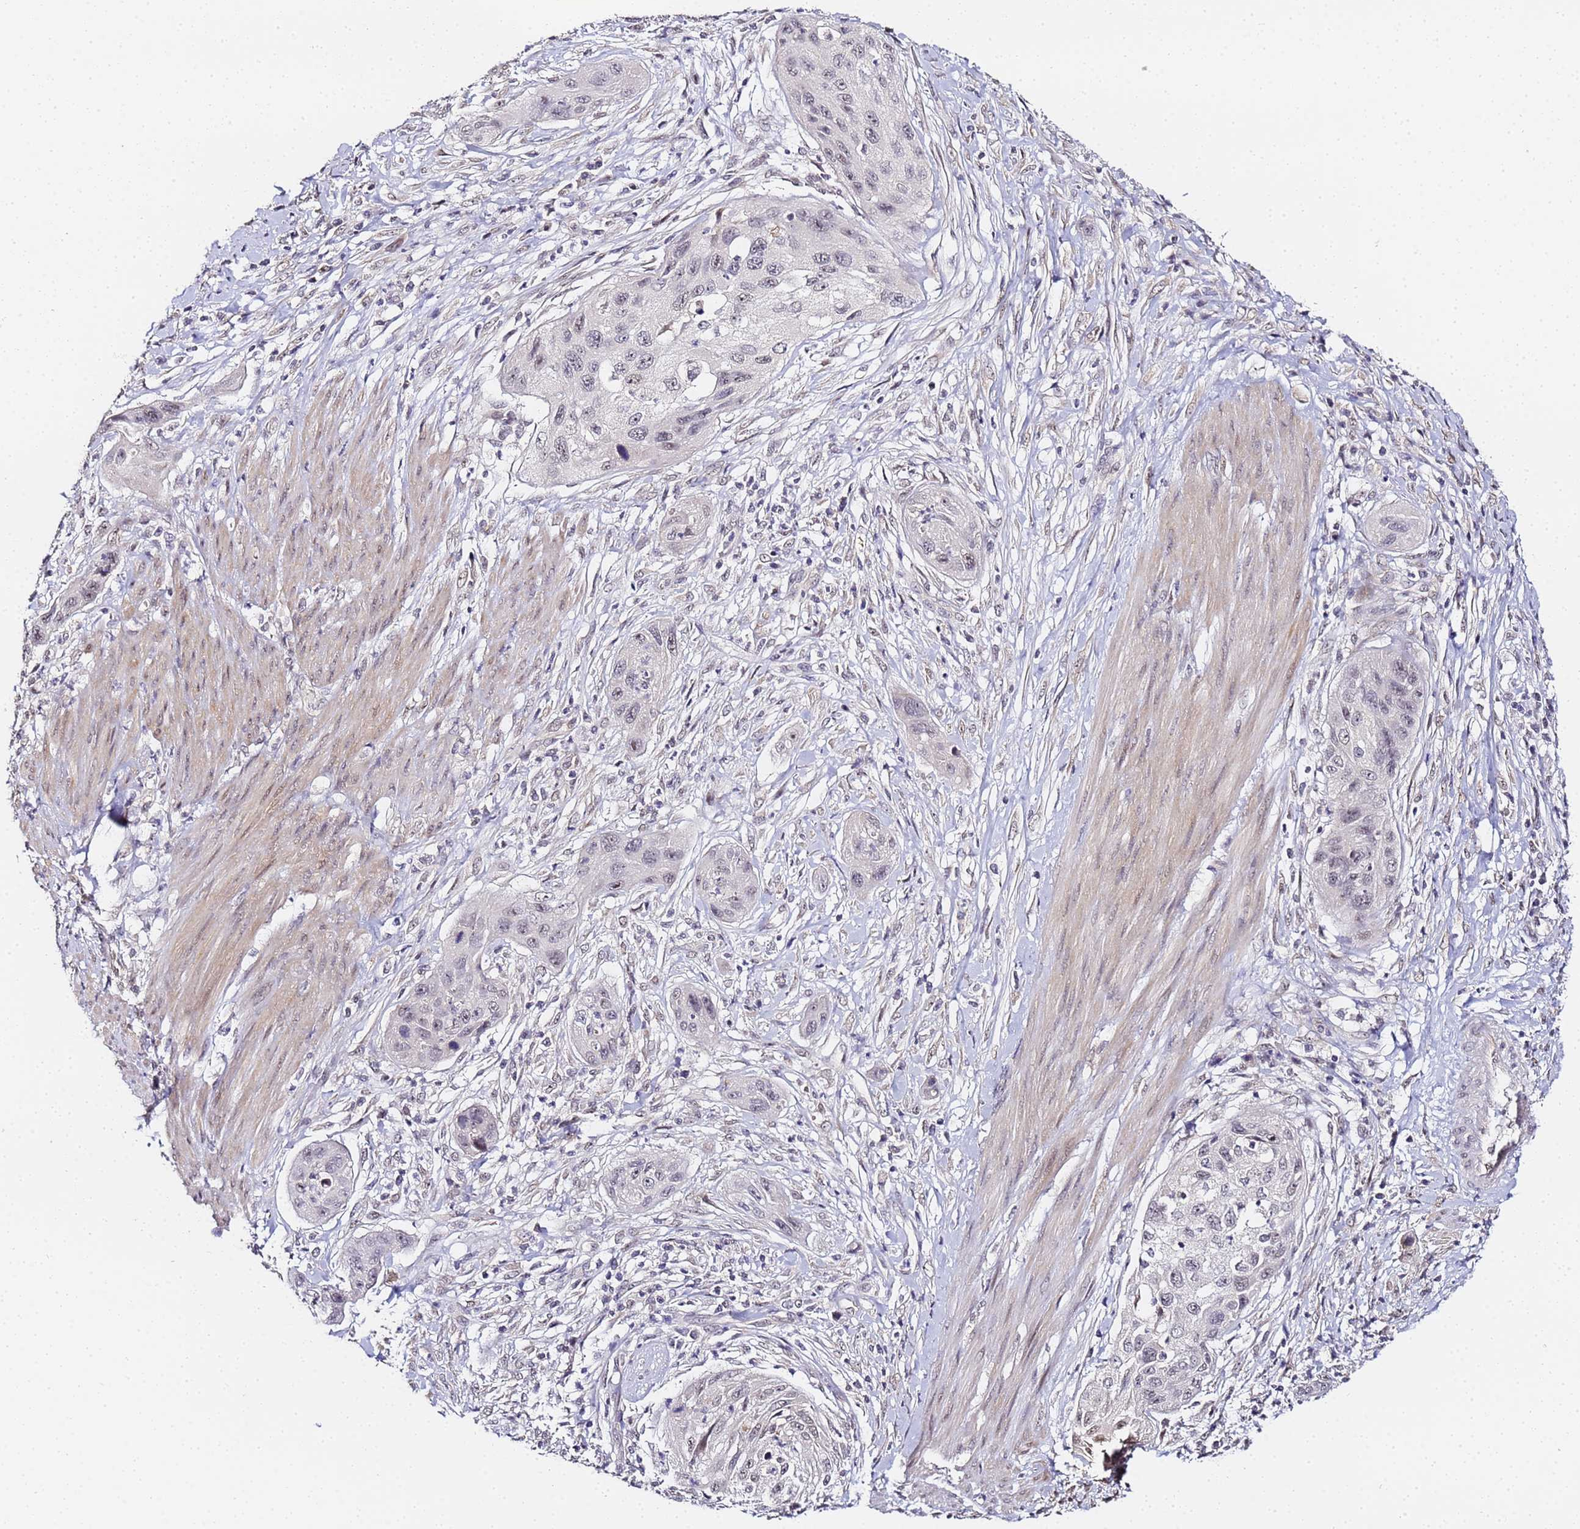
{"staining": {"intensity": "weak", "quantity": "<25%", "location": "nuclear"}, "tissue": "cervical cancer", "cell_type": "Tumor cells", "image_type": "cancer", "snomed": [{"axis": "morphology", "description": "Squamous cell carcinoma, NOS"}, {"axis": "topography", "description": "Cervix"}], "caption": "This histopathology image is of cervical squamous cell carcinoma stained with immunohistochemistry (IHC) to label a protein in brown with the nuclei are counter-stained blue. There is no expression in tumor cells.", "gene": "LSM3", "patient": {"sex": "female", "age": 42}}